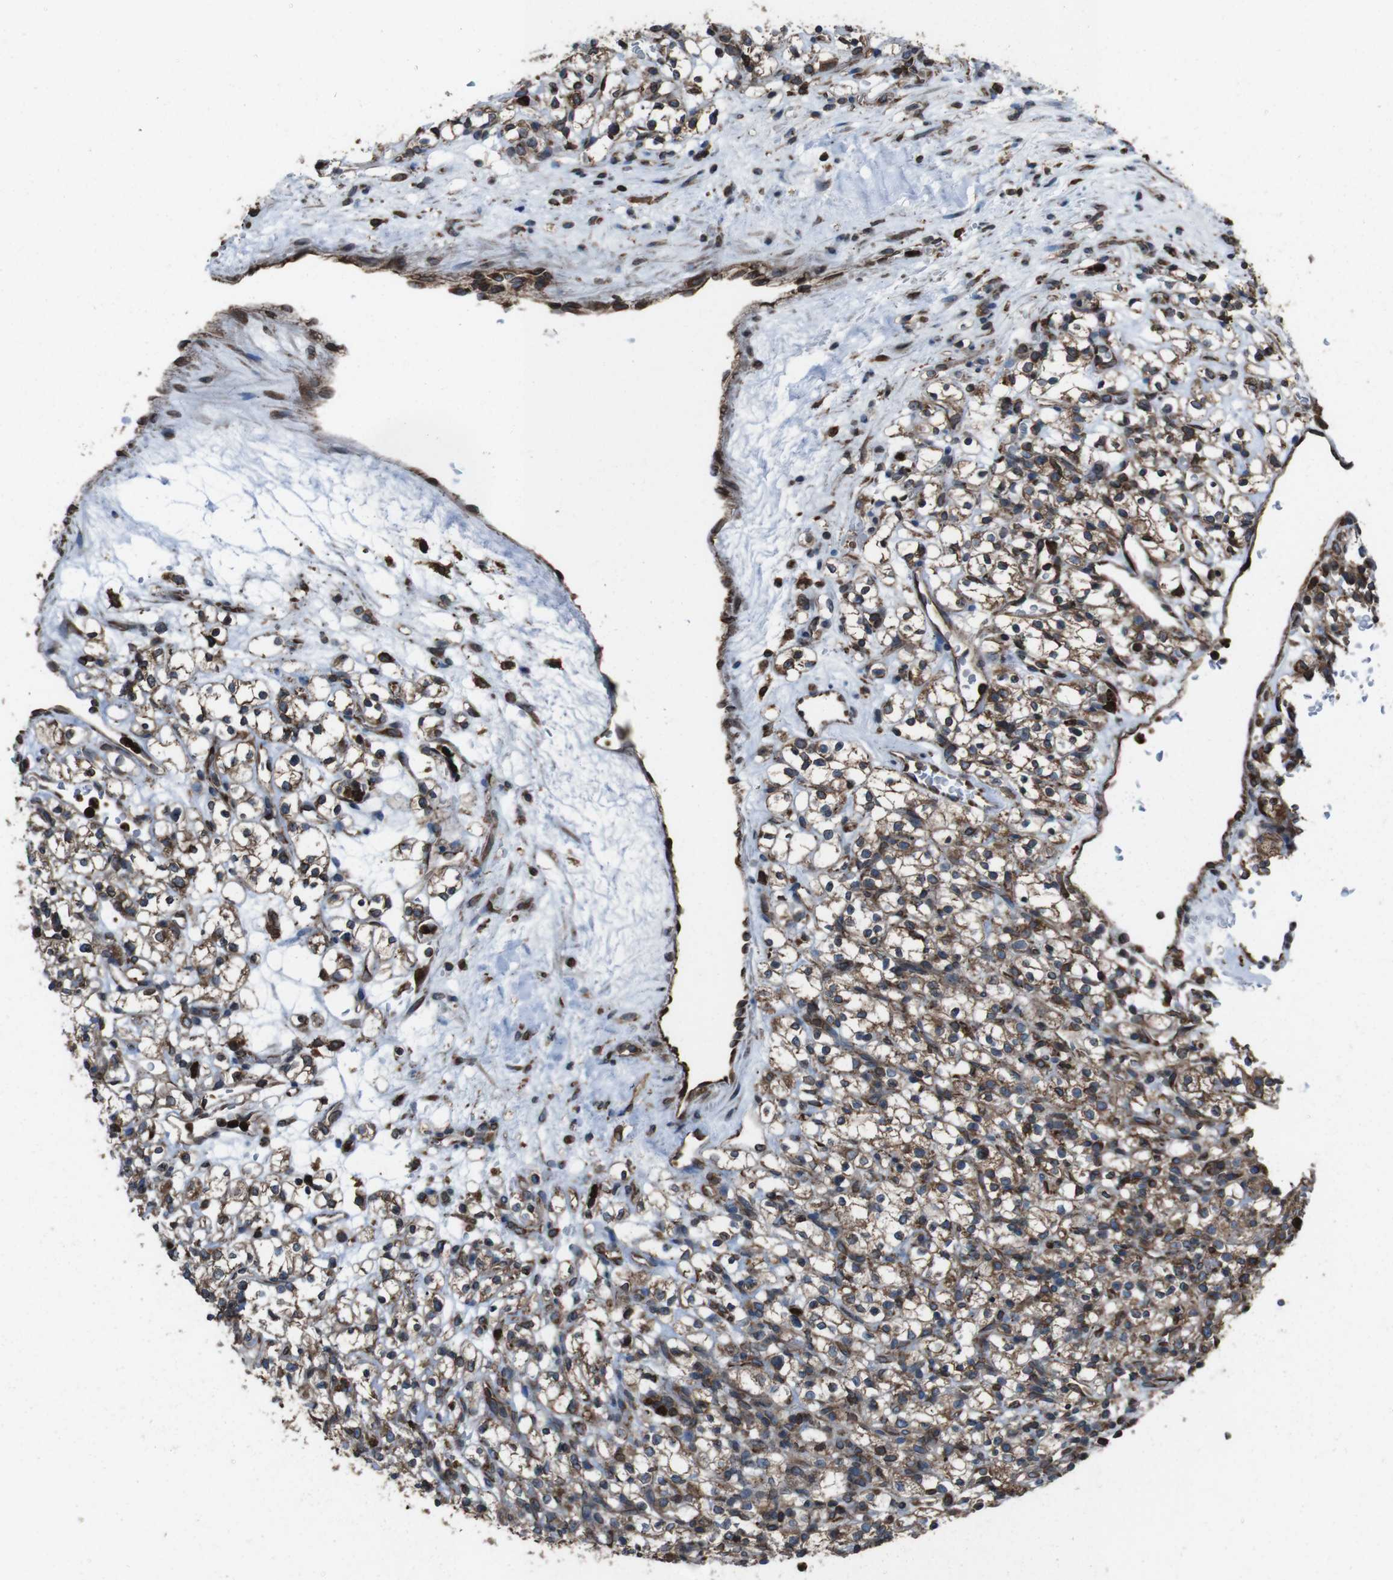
{"staining": {"intensity": "moderate", "quantity": ">75%", "location": "cytoplasmic/membranous"}, "tissue": "renal cancer", "cell_type": "Tumor cells", "image_type": "cancer", "snomed": [{"axis": "morphology", "description": "Normal tissue, NOS"}, {"axis": "morphology", "description": "Adenocarcinoma, NOS"}, {"axis": "topography", "description": "Kidney"}], "caption": "Immunohistochemical staining of human adenocarcinoma (renal) reveals moderate cytoplasmic/membranous protein positivity in about >75% of tumor cells. The protein is shown in brown color, while the nuclei are stained blue.", "gene": "APMAP", "patient": {"sex": "female", "age": 72}}